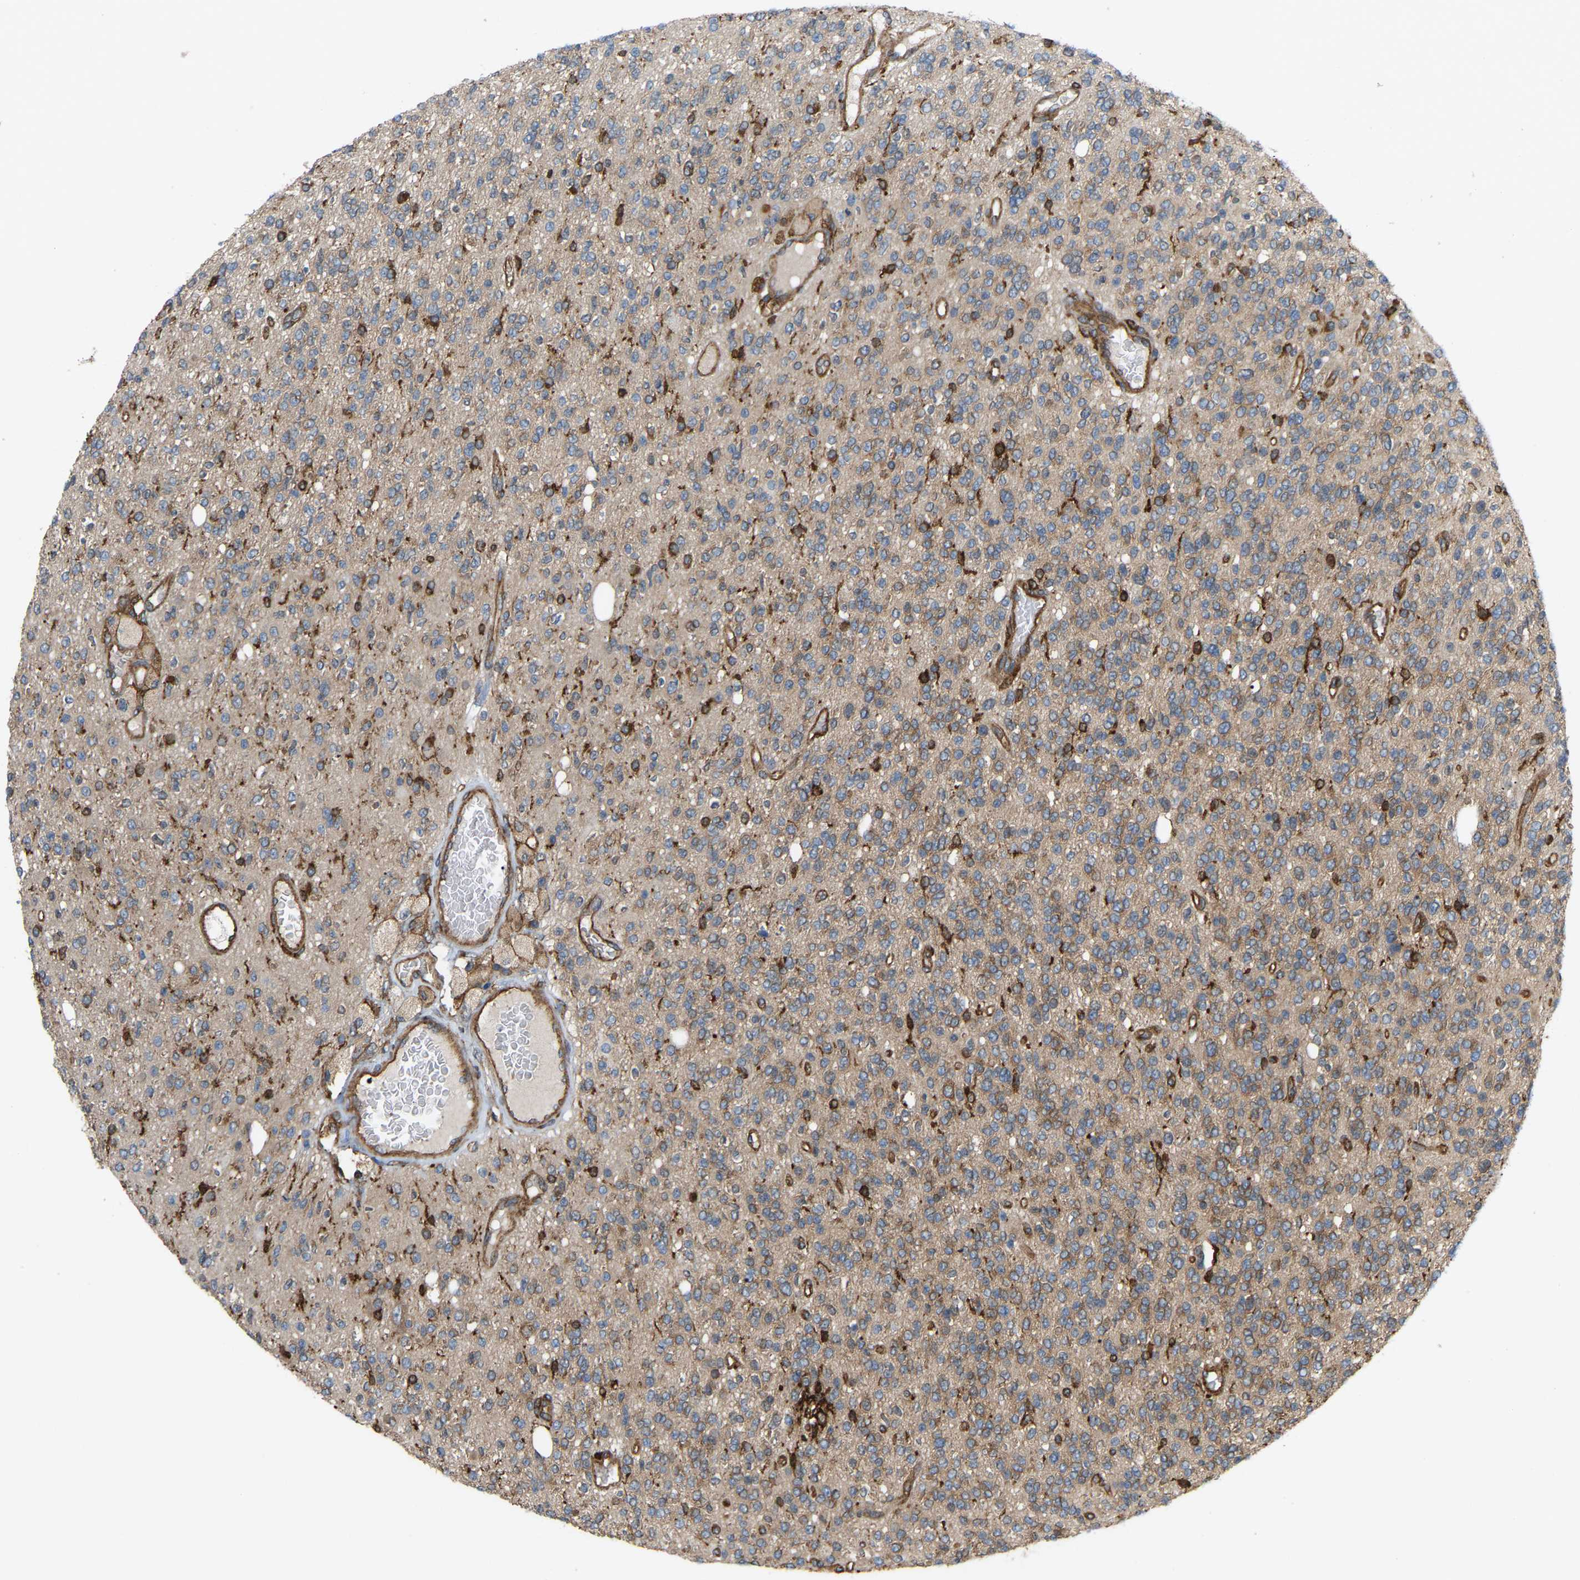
{"staining": {"intensity": "weak", "quantity": "25%-75%", "location": "cytoplasmic/membranous"}, "tissue": "glioma", "cell_type": "Tumor cells", "image_type": "cancer", "snomed": [{"axis": "morphology", "description": "Glioma, malignant, High grade"}, {"axis": "topography", "description": "Brain"}], "caption": "Human malignant glioma (high-grade) stained for a protein (brown) reveals weak cytoplasmic/membranous positive positivity in about 25%-75% of tumor cells.", "gene": "PICALM", "patient": {"sex": "male", "age": 34}}